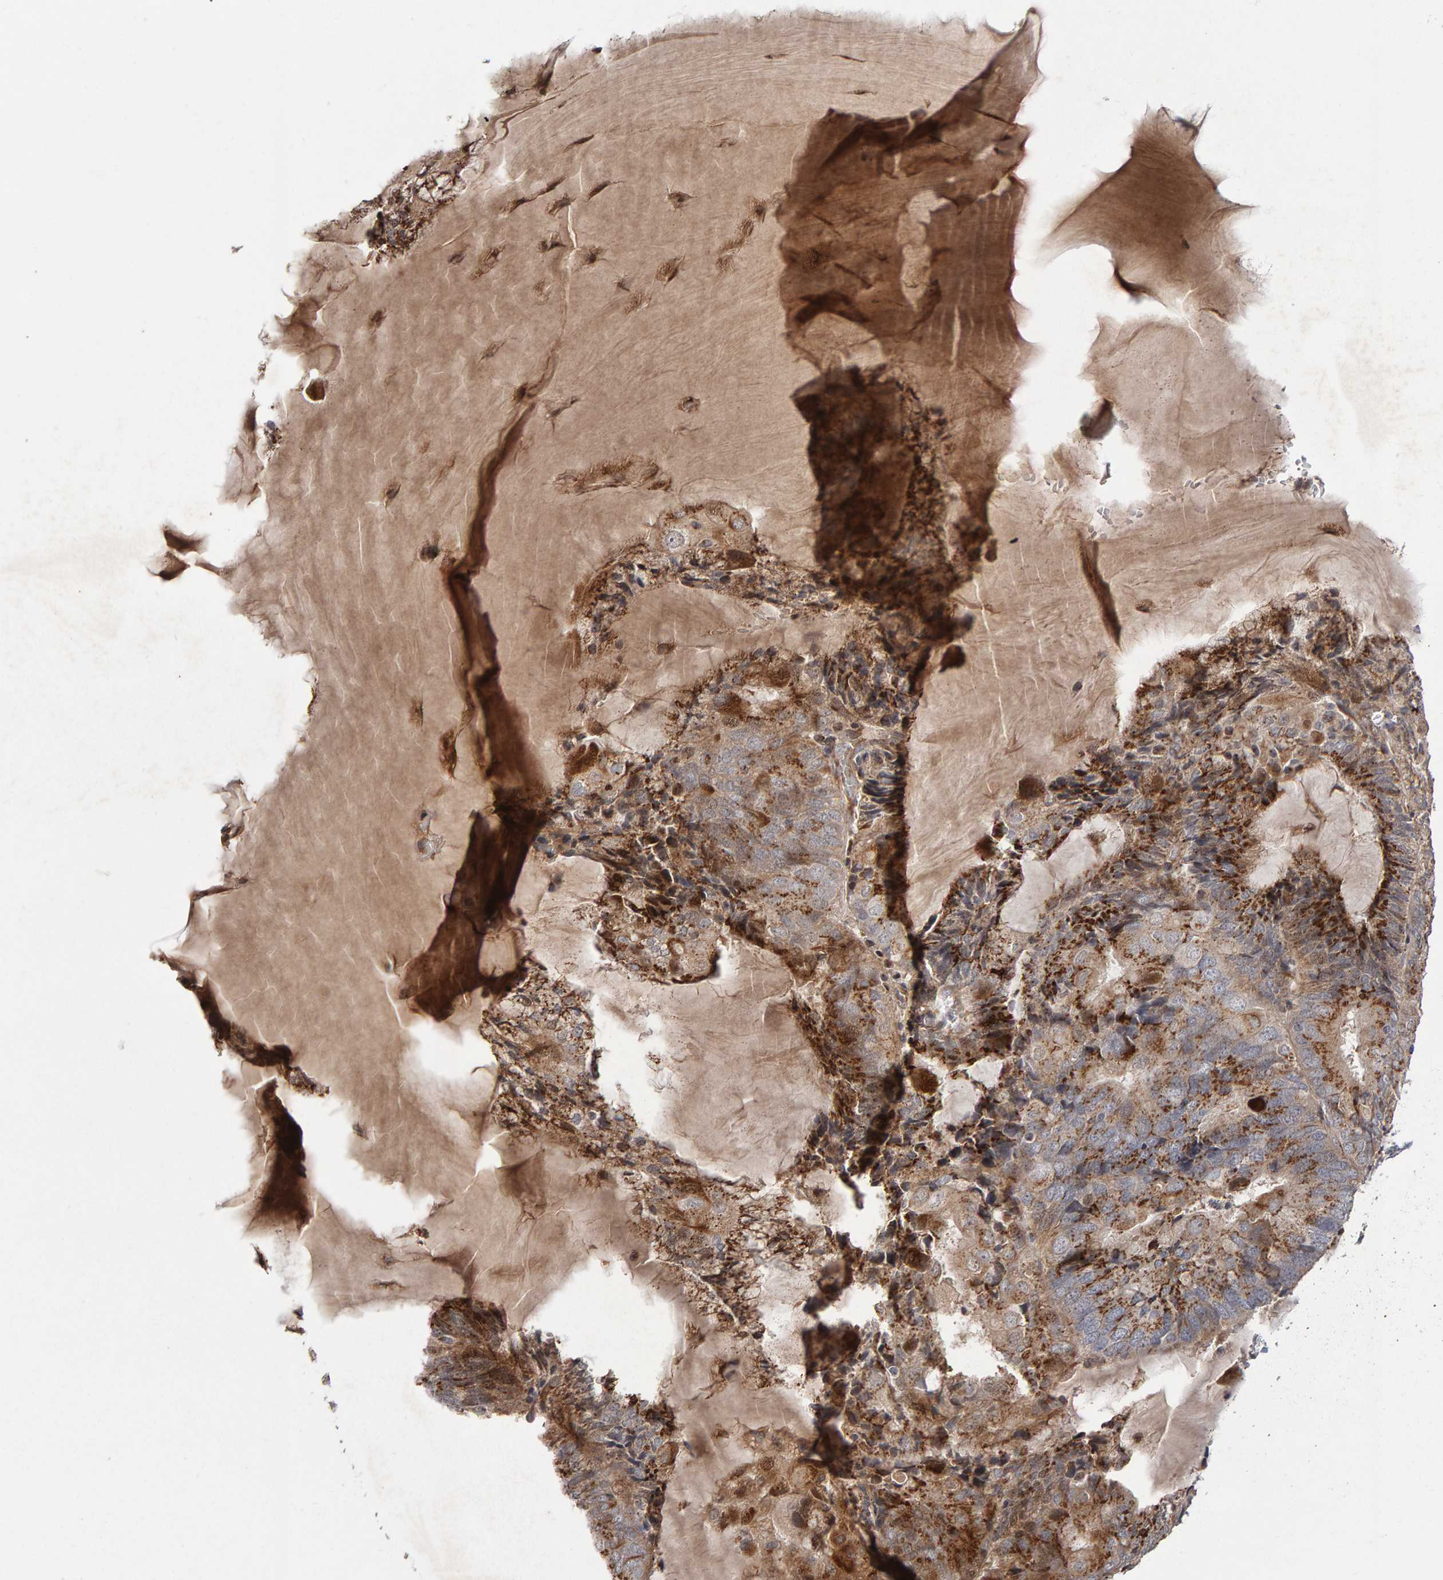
{"staining": {"intensity": "moderate", "quantity": ">75%", "location": "cytoplasmic/membranous"}, "tissue": "endometrial cancer", "cell_type": "Tumor cells", "image_type": "cancer", "snomed": [{"axis": "morphology", "description": "Adenocarcinoma, NOS"}, {"axis": "topography", "description": "Endometrium"}], "caption": "An immunohistochemistry (IHC) micrograph of tumor tissue is shown. Protein staining in brown labels moderate cytoplasmic/membranous positivity in endometrial cancer within tumor cells. The protein of interest is stained brown, and the nuclei are stained in blue (DAB (3,3'-diaminobenzidine) IHC with brightfield microscopy, high magnification).", "gene": "CANT1", "patient": {"sex": "female", "age": 81}}